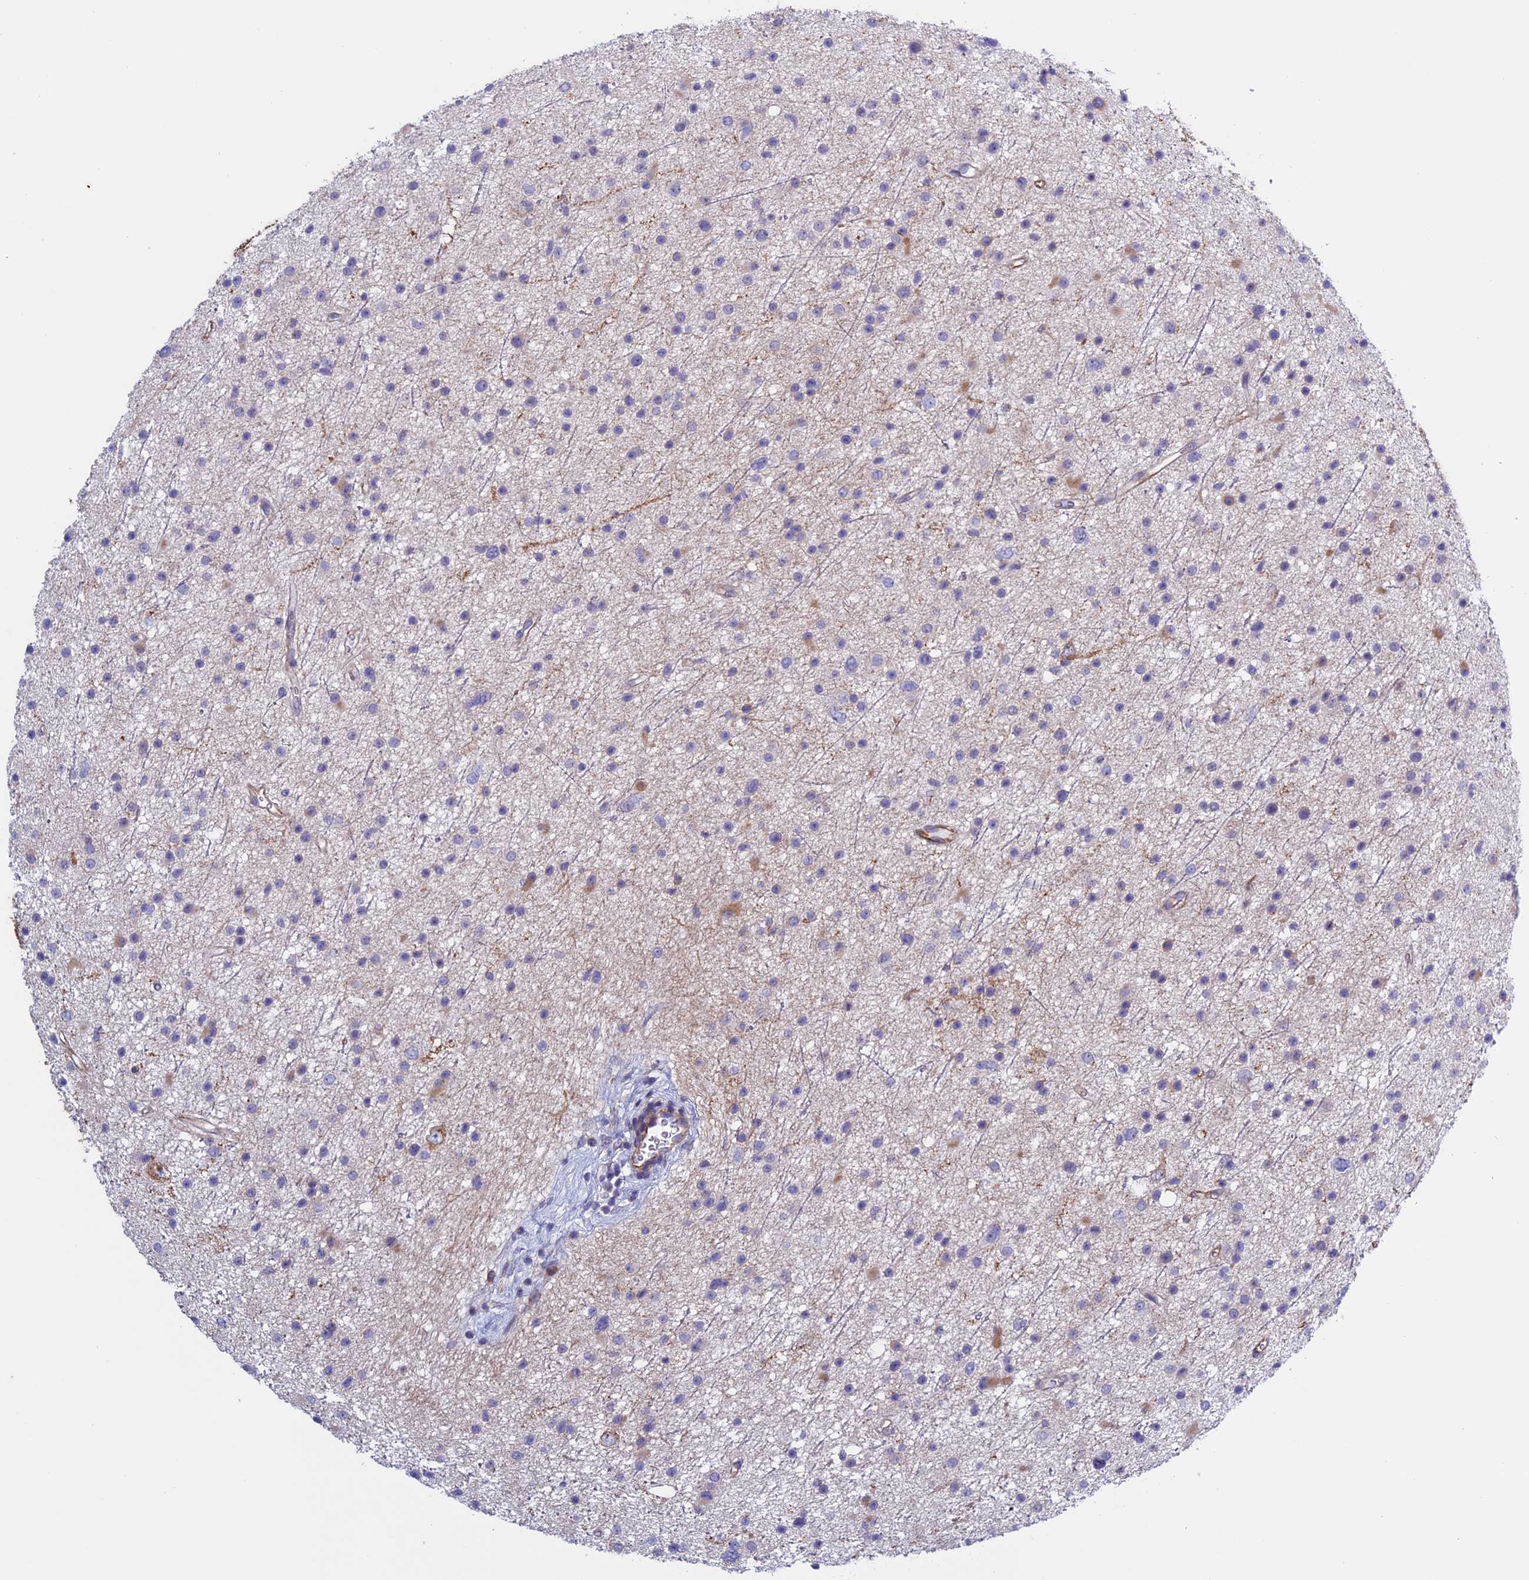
{"staining": {"intensity": "negative", "quantity": "none", "location": "none"}, "tissue": "glioma", "cell_type": "Tumor cells", "image_type": "cancer", "snomed": [{"axis": "morphology", "description": "Glioma, malignant, Low grade"}, {"axis": "topography", "description": "Cerebral cortex"}], "caption": "A high-resolution image shows immunohistochemistry (IHC) staining of low-grade glioma (malignant), which shows no significant positivity in tumor cells.", "gene": "BCL2L10", "patient": {"sex": "female", "age": 39}}